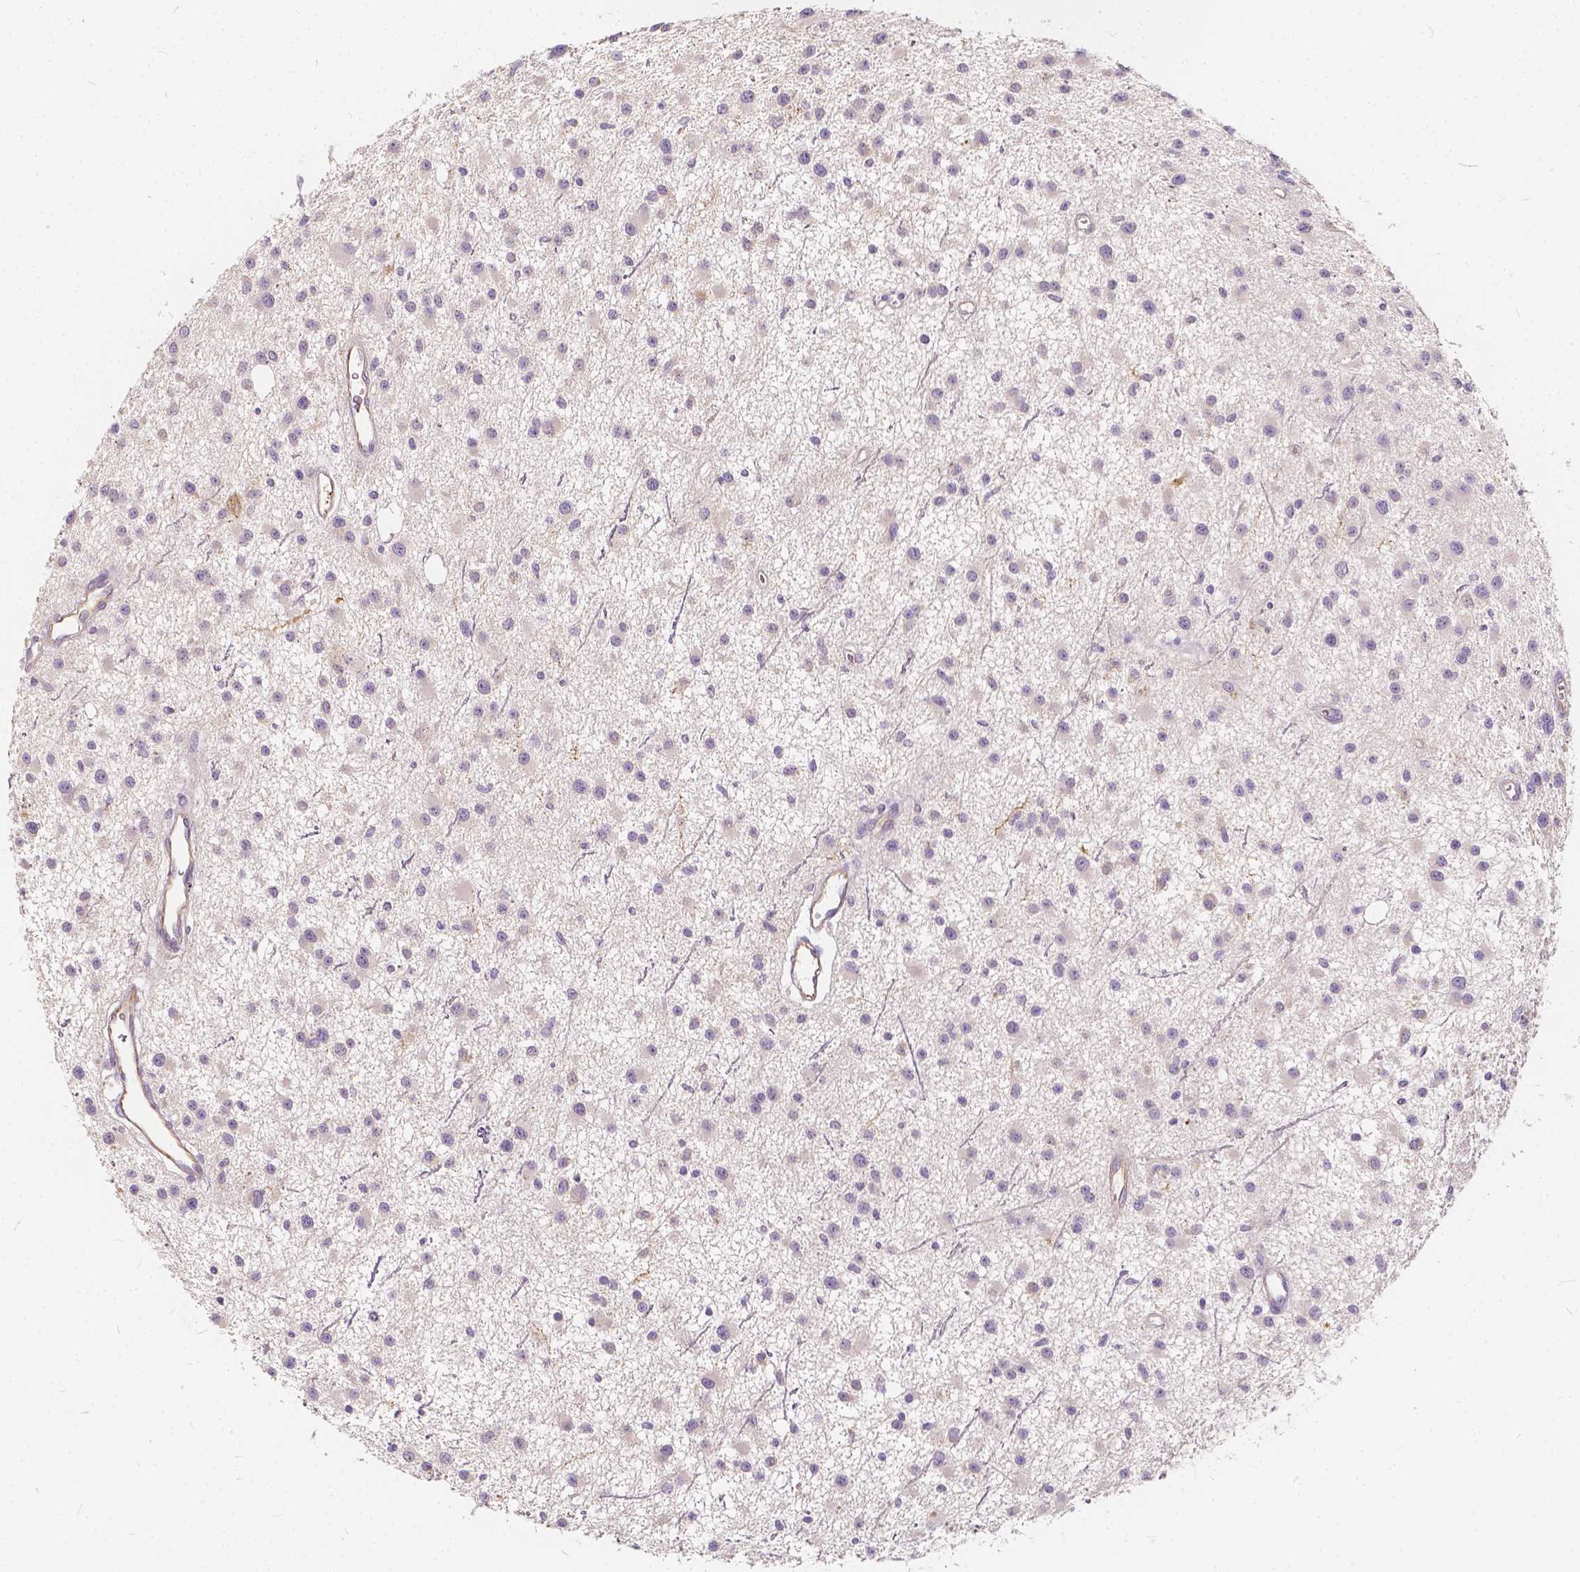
{"staining": {"intensity": "negative", "quantity": "none", "location": "none"}, "tissue": "glioma", "cell_type": "Tumor cells", "image_type": "cancer", "snomed": [{"axis": "morphology", "description": "Glioma, malignant, Low grade"}, {"axis": "topography", "description": "Brain"}], "caption": "Tumor cells are negative for brown protein staining in malignant glioma (low-grade).", "gene": "KIAA0513", "patient": {"sex": "male", "age": 43}}